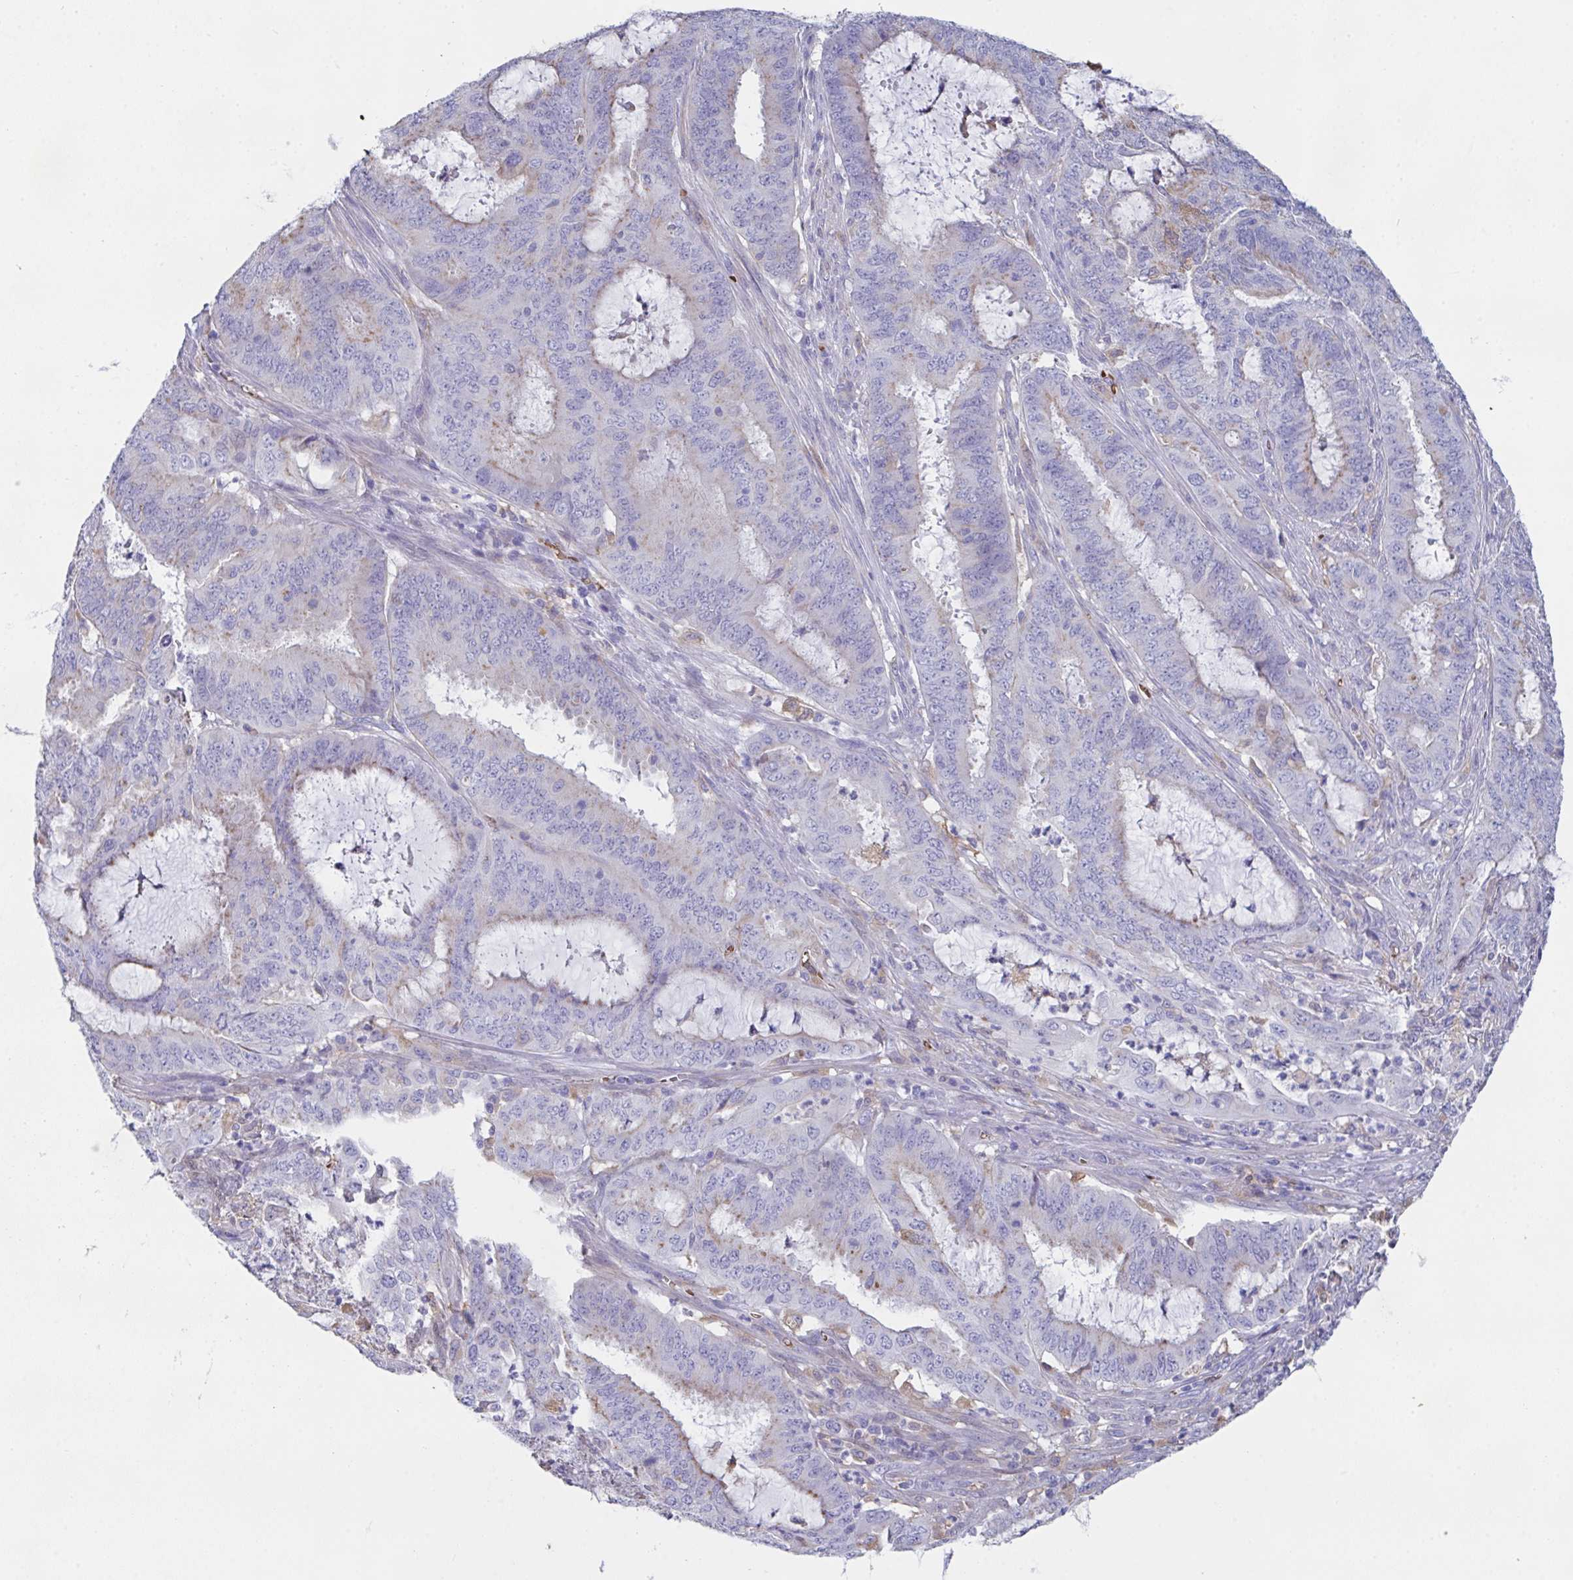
{"staining": {"intensity": "weak", "quantity": "<25%", "location": "cytoplasmic/membranous"}, "tissue": "endometrial cancer", "cell_type": "Tumor cells", "image_type": "cancer", "snomed": [{"axis": "morphology", "description": "Adenocarcinoma, NOS"}, {"axis": "topography", "description": "Endometrium"}], "caption": "Tumor cells show no significant positivity in adenocarcinoma (endometrial).", "gene": "TFAP2C", "patient": {"sex": "female", "age": 51}}